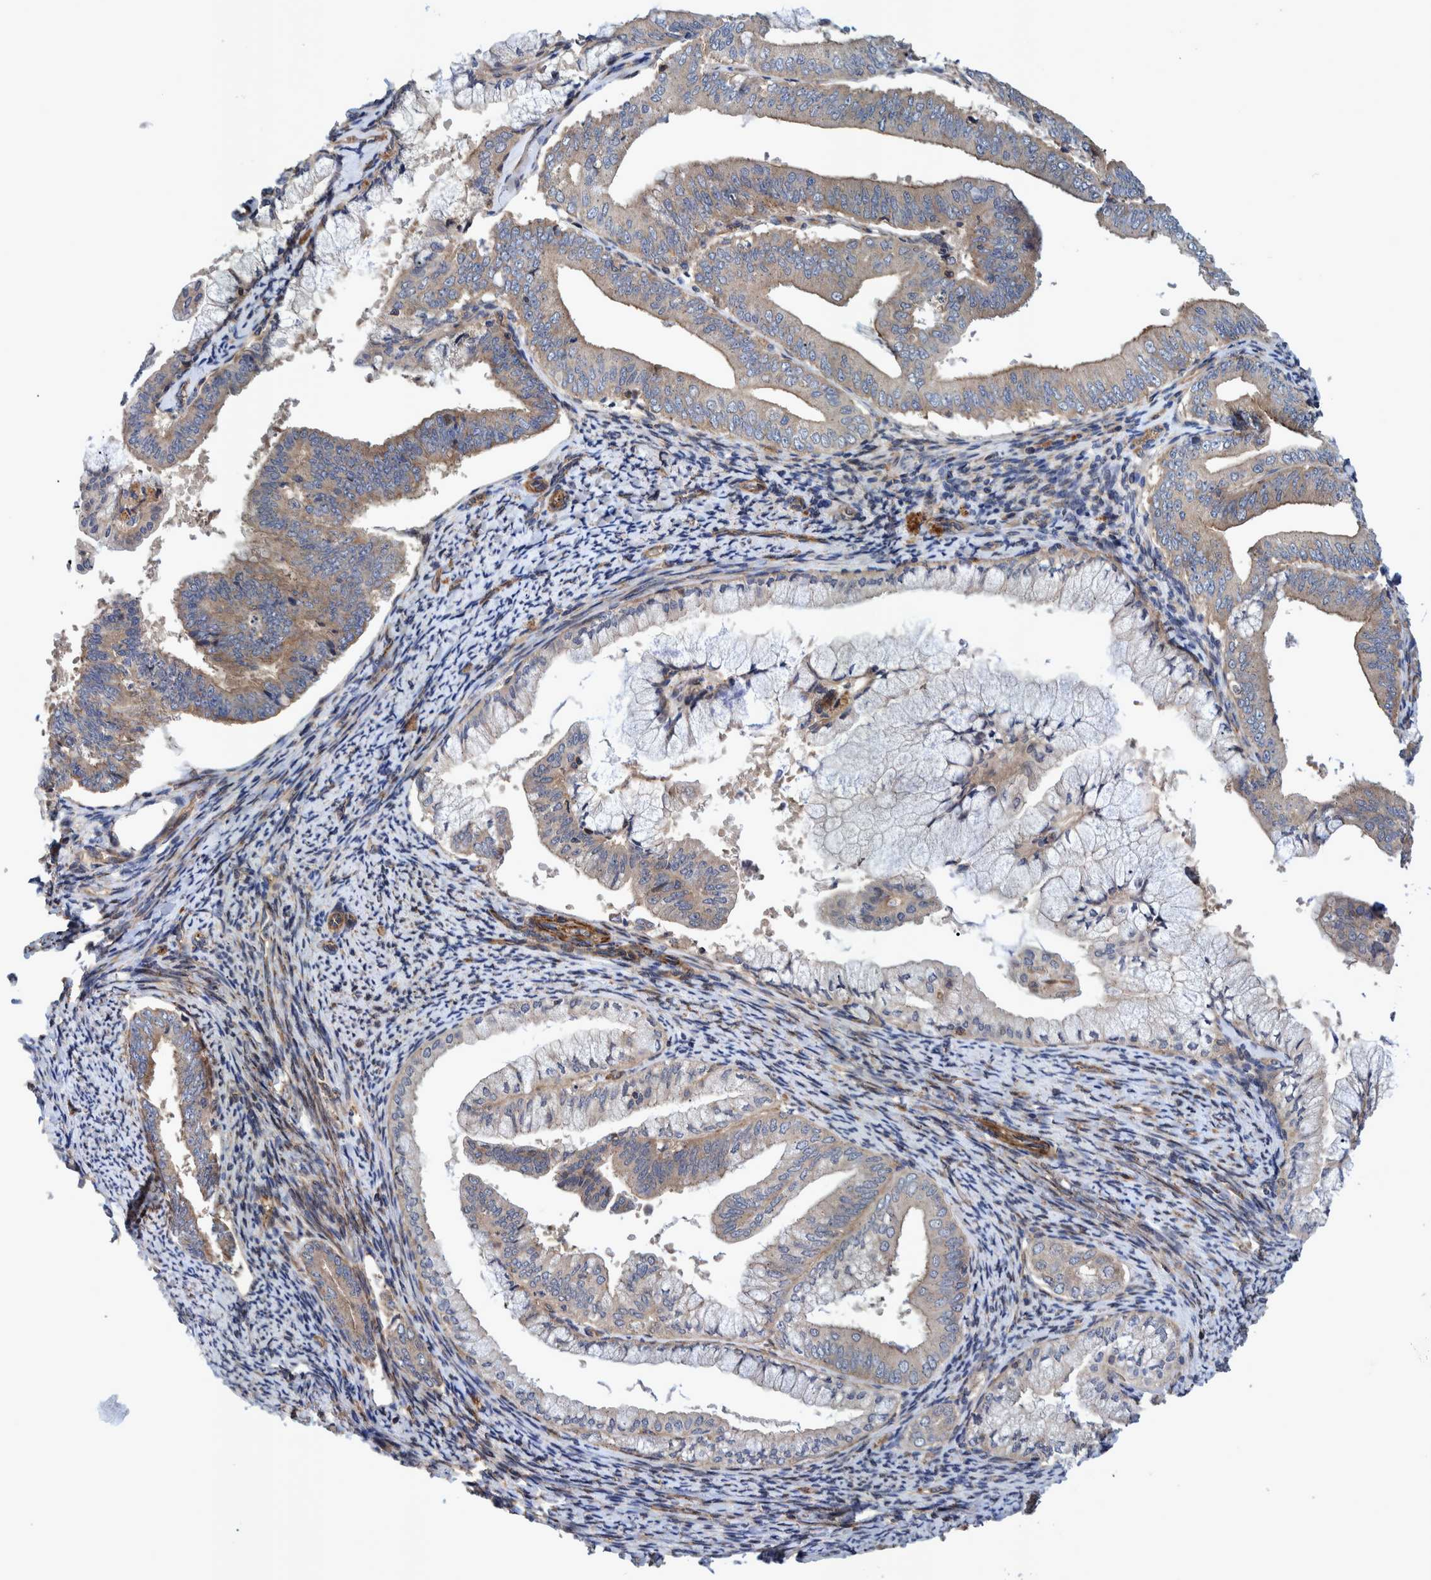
{"staining": {"intensity": "weak", "quantity": ">75%", "location": "cytoplasmic/membranous"}, "tissue": "endometrial cancer", "cell_type": "Tumor cells", "image_type": "cancer", "snomed": [{"axis": "morphology", "description": "Adenocarcinoma, NOS"}, {"axis": "topography", "description": "Endometrium"}], "caption": "Immunohistochemistry (IHC) of human endometrial cancer demonstrates low levels of weak cytoplasmic/membranous staining in about >75% of tumor cells.", "gene": "GRPEL2", "patient": {"sex": "female", "age": 63}}